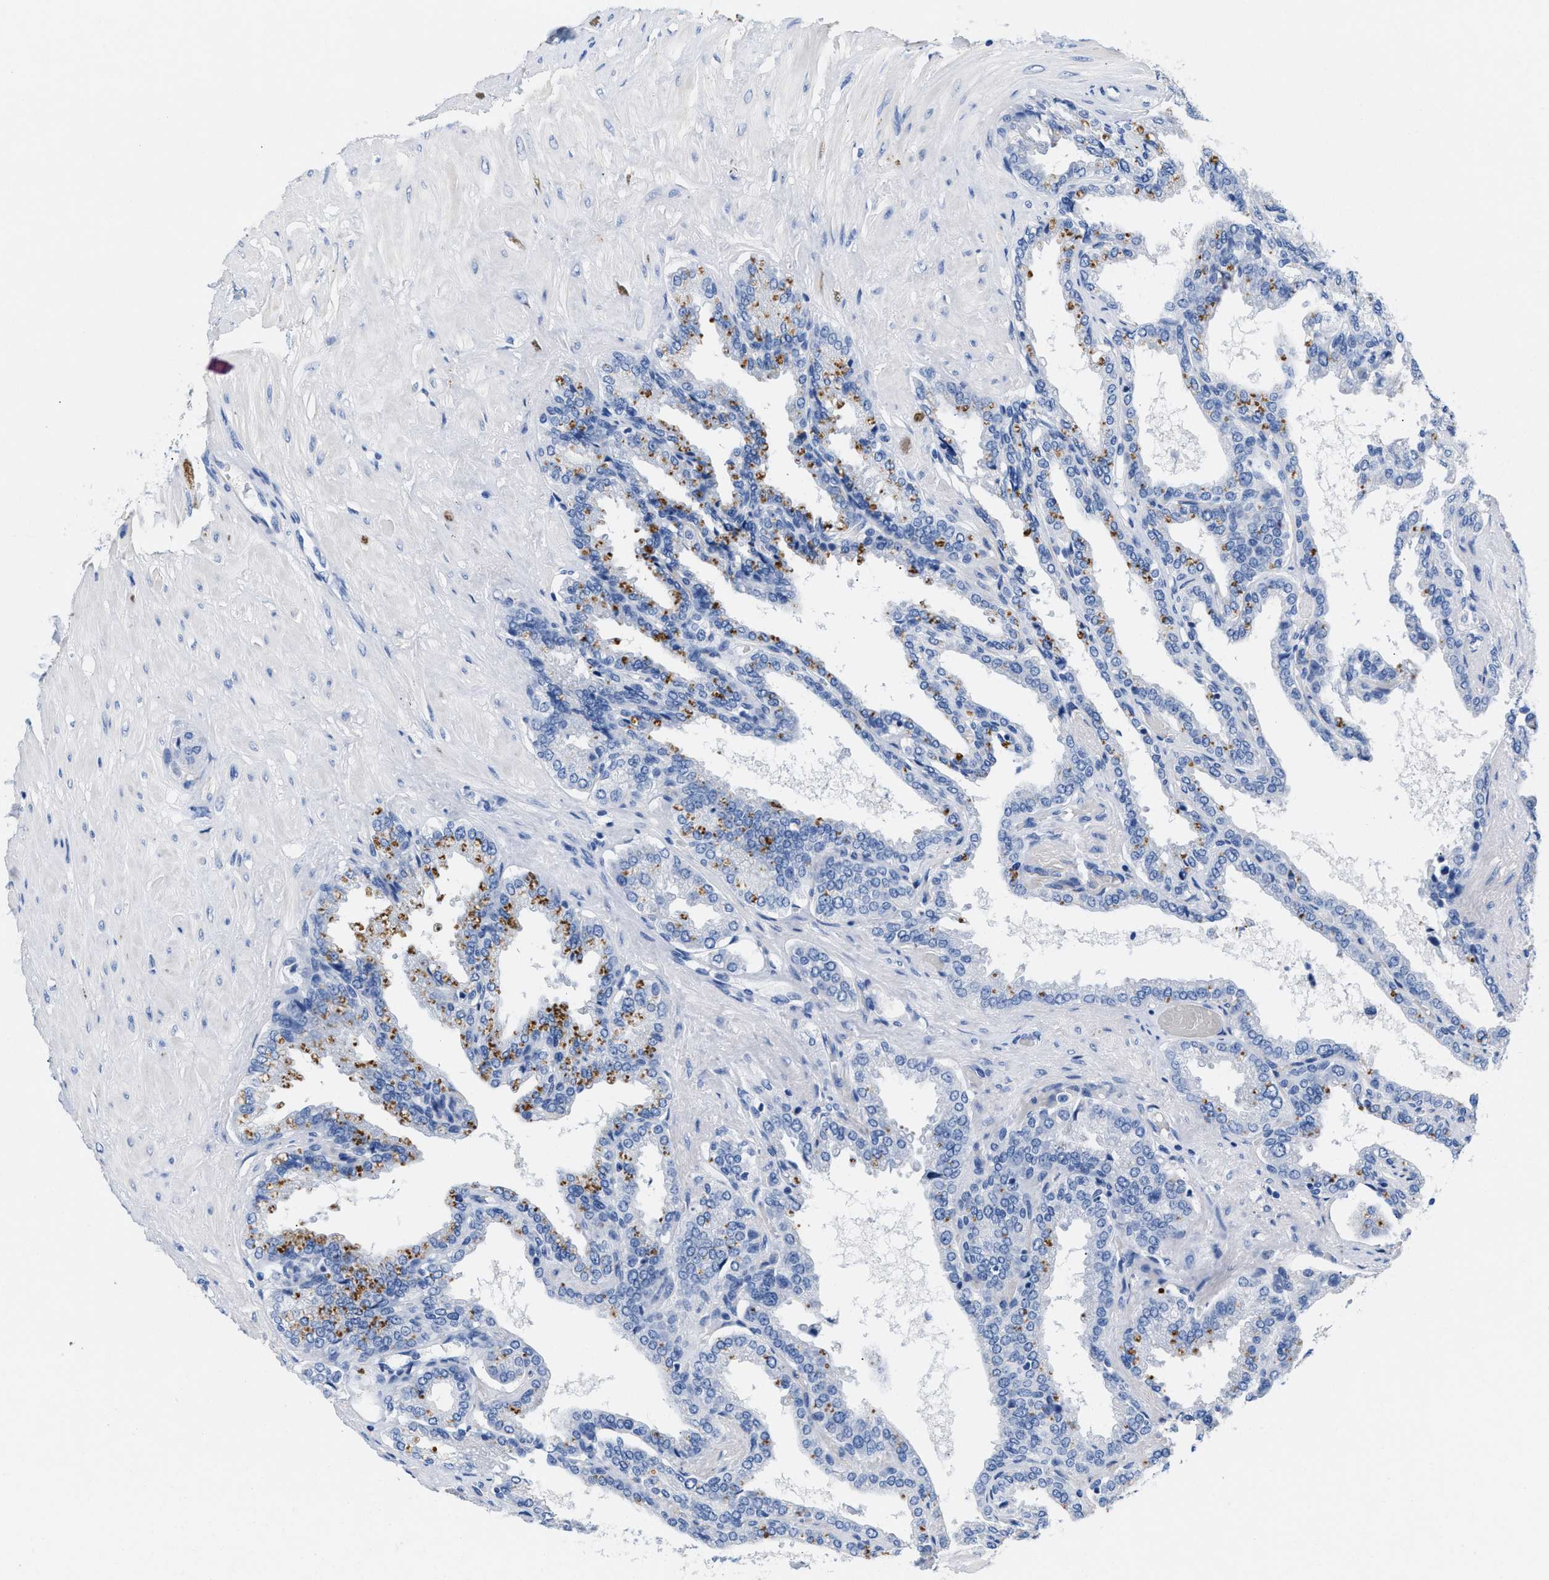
{"staining": {"intensity": "moderate", "quantity": "<25%", "location": "cytoplasmic/membranous"}, "tissue": "seminal vesicle", "cell_type": "Glandular cells", "image_type": "normal", "snomed": [{"axis": "morphology", "description": "Normal tissue, NOS"}, {"axis": "topography", "description": "Seminal veicle"}], "caption": "IHC histopathology image of normal seminal vesicle stained for a protein (brown), which reveals low levels of moderate cytoplasmic/membranous staining in approximately <25% of glandular cells.", "gene": "SLFN13", "patient": {"sex": "male", "age": 46}}